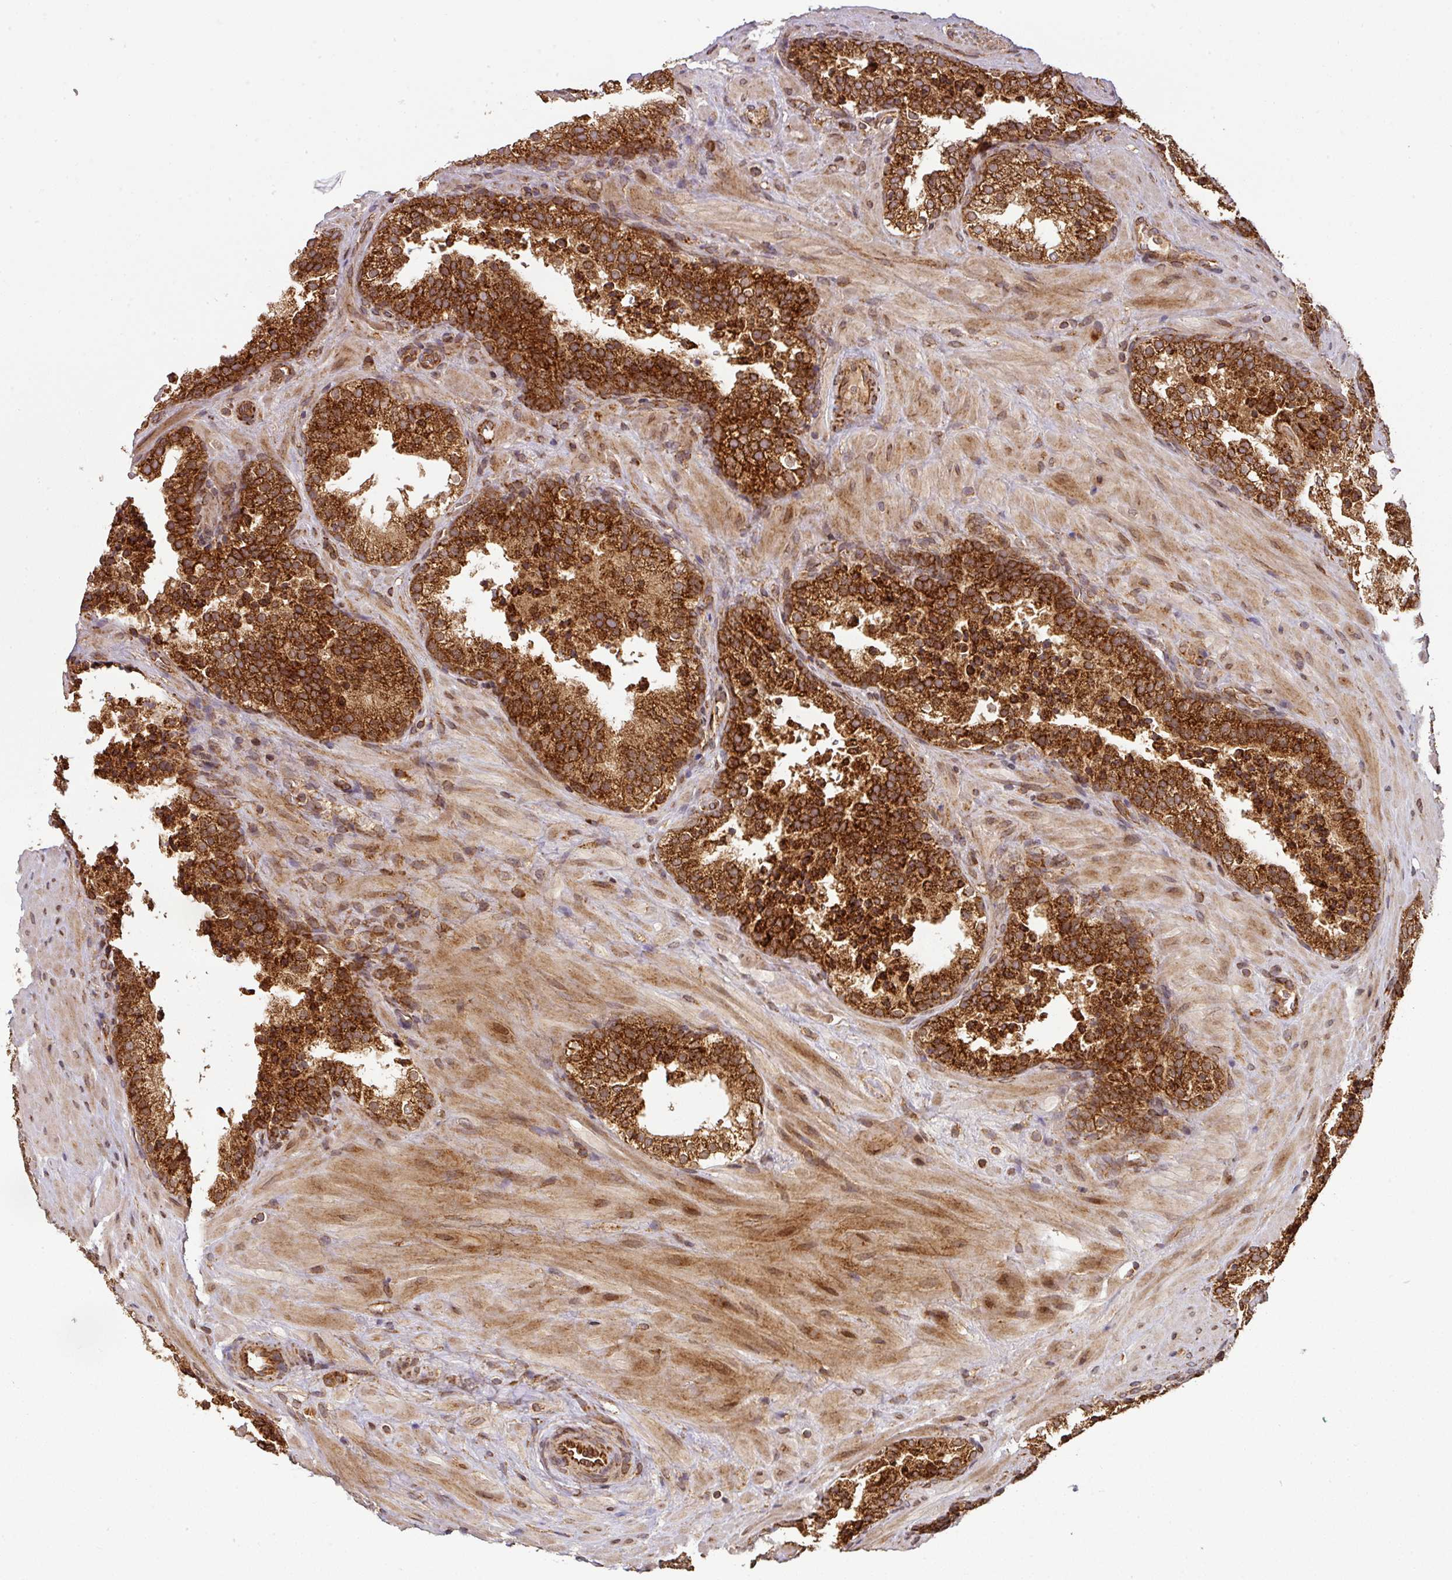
{"staining": {"intensity": "strong", "quantity": ">75%", "location": "cytoplasmic/membranous"}, "tissue": "prostate cancer", "cell_type": "Tumor cells", "image_type": "cancer", "snomed": [{"axis": "morphology", "description": "Adenocarcinoma, High grade"}, {"axis": "topography", "description": "Prostate"}], "caption": "Immunohistochemical staining of high-grade adenocarcinoma (prostate) demonstrates high levels of strong cytoplasmic/membranous staining in approximately >75% of tumor cells.", "gene": "TRAP1", "patient": {"sex": "male", "age": 56}}